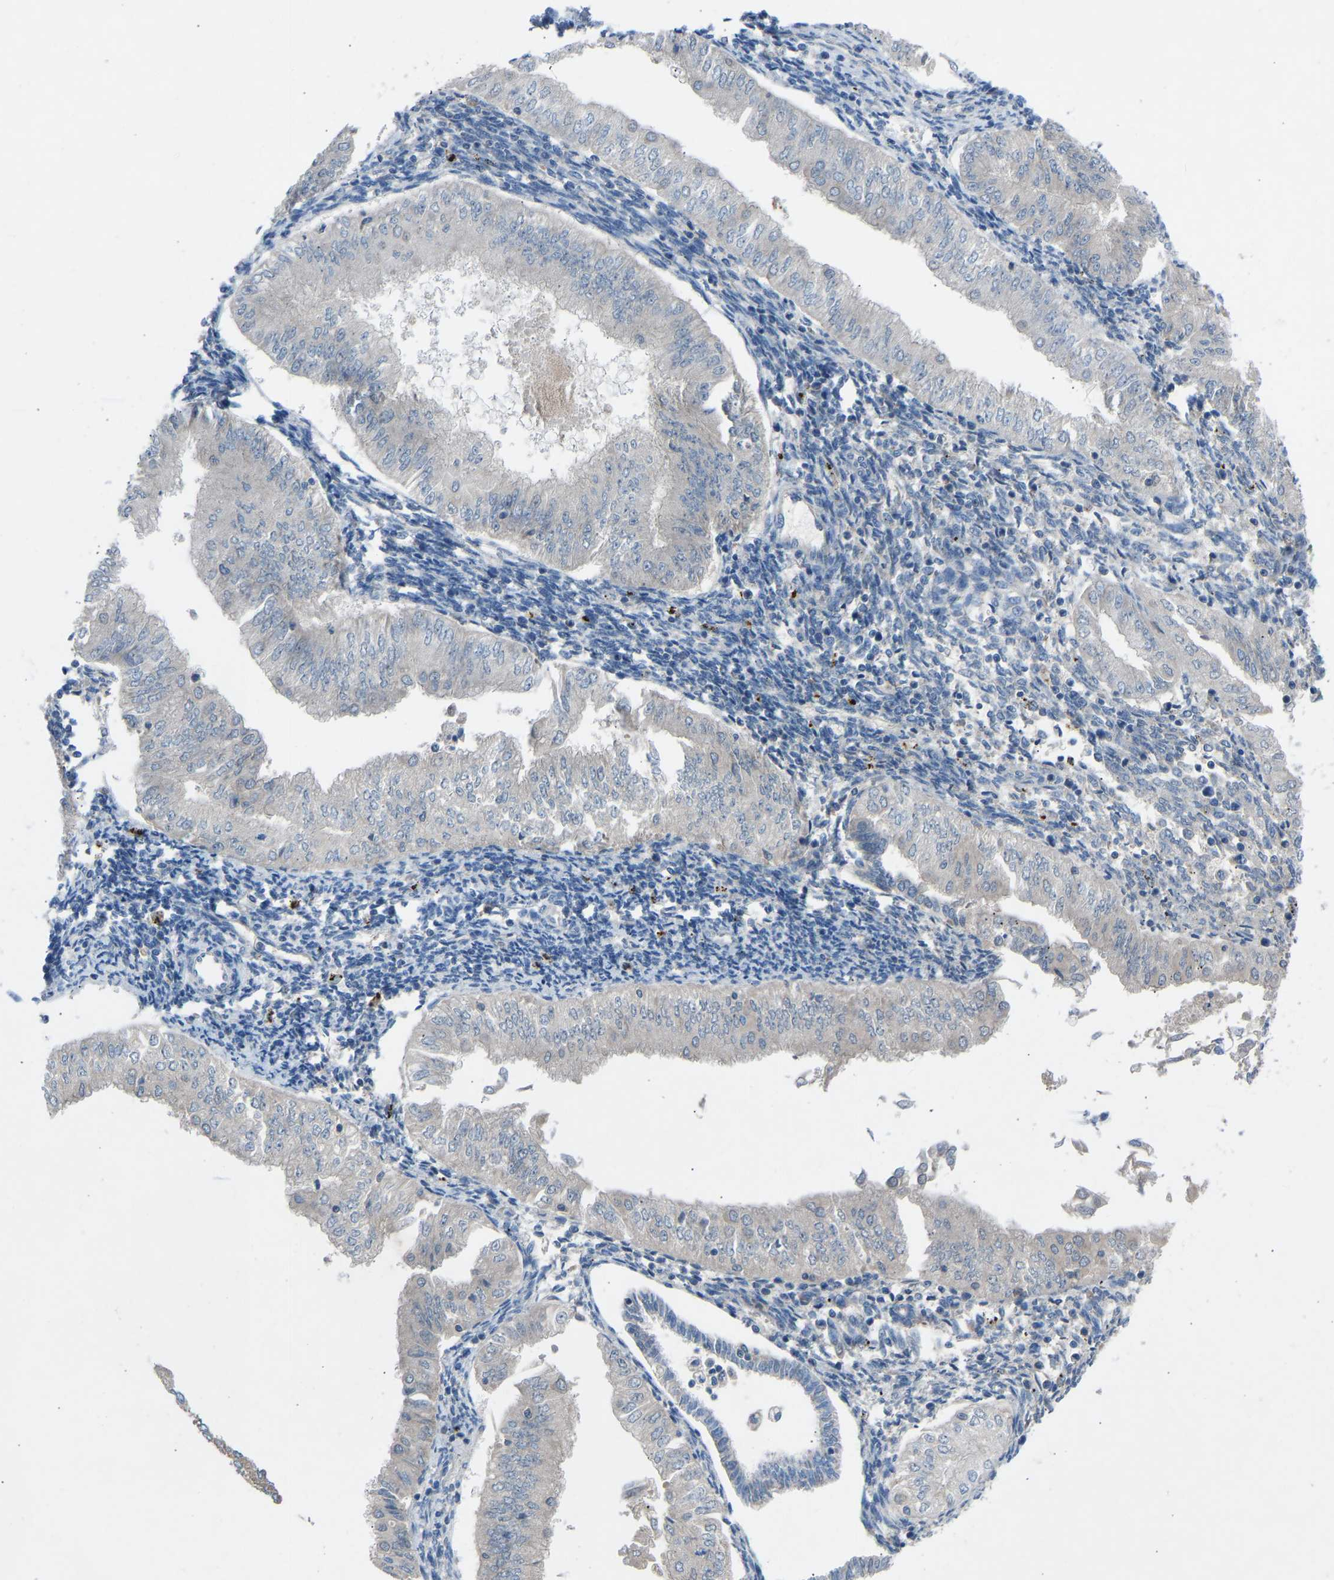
{"staining": {"intensity": "negative", "quantity": "none", "location": "none"}, "tissue": "endometrial cancer", "cell_type": "Tumor cells", "image_type": "cancer", "snomed": [{"axis": "morphology", "description": "Normal tissue, NOS"}, {"axis": "morphology", "description": "Adenocarcinoma, NOS"}, {"axis": "topography", "description": "Endometrium"}], "caption": "This is an immunohistochemistry (IHC) photomicrograph of adenocarcinoma (endometrial). There is no expression in tumor cells.", "gene": "GRK6", "patient": {"sex": "female", "age": 53}}